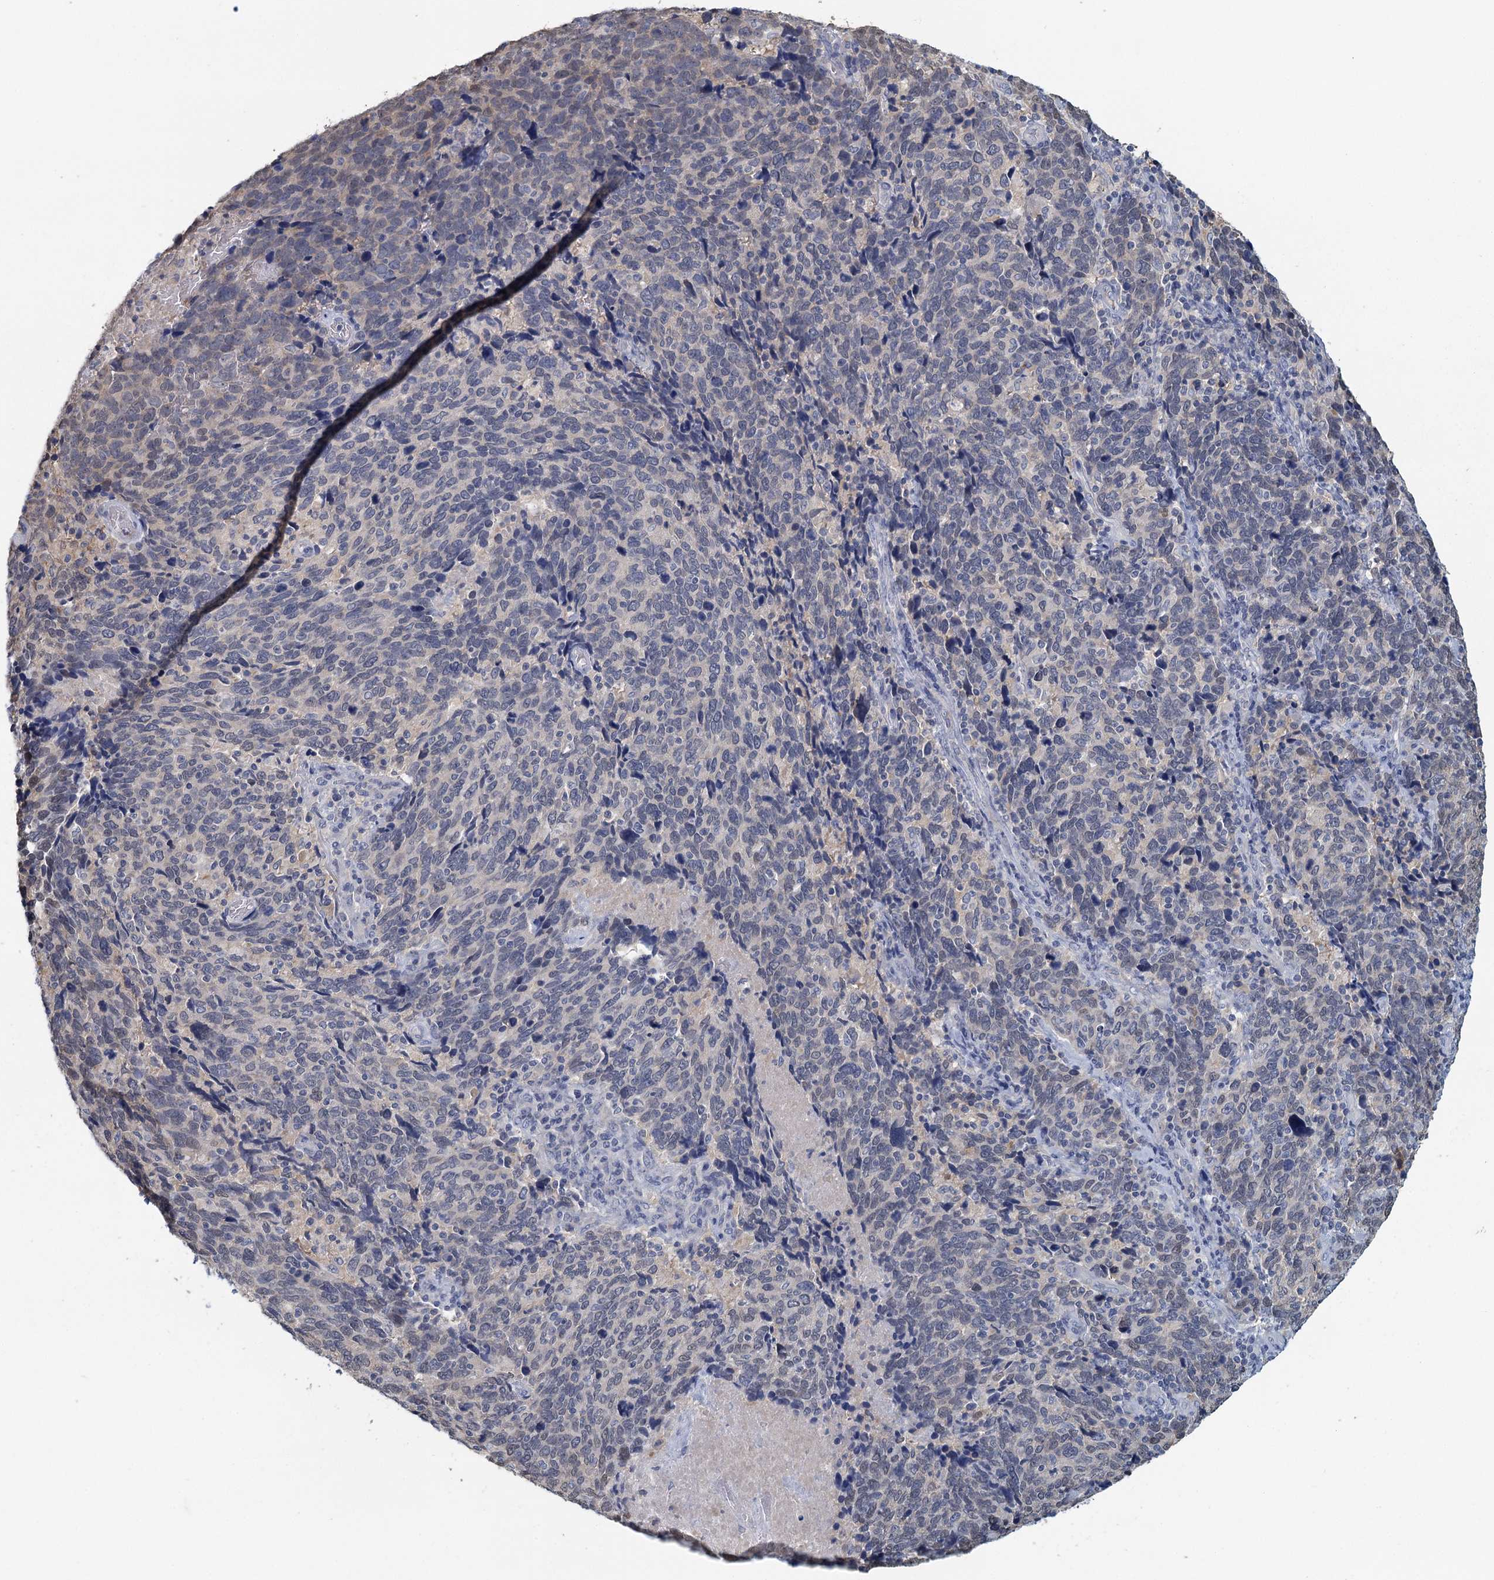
{"staining": {"intensity": "negative", "quantity": "none", "location": "none"}, "tissue": "cervical cancer", "cell_type": "Tumor cells", "image_type": "cancer", "snomed": [{"axis": "morphology", "description": "Squamous cell carcinoma, NOS"}, {"axis": "topography", "description": "Cervix"}], "caption": "DAB immunohistochemical staining of cervical cancer (squamous cell carcinoma) shows no significant staining in tumor cells.", "gene": "MYO7B", "patient": {"sex": "female", "age": 41}}